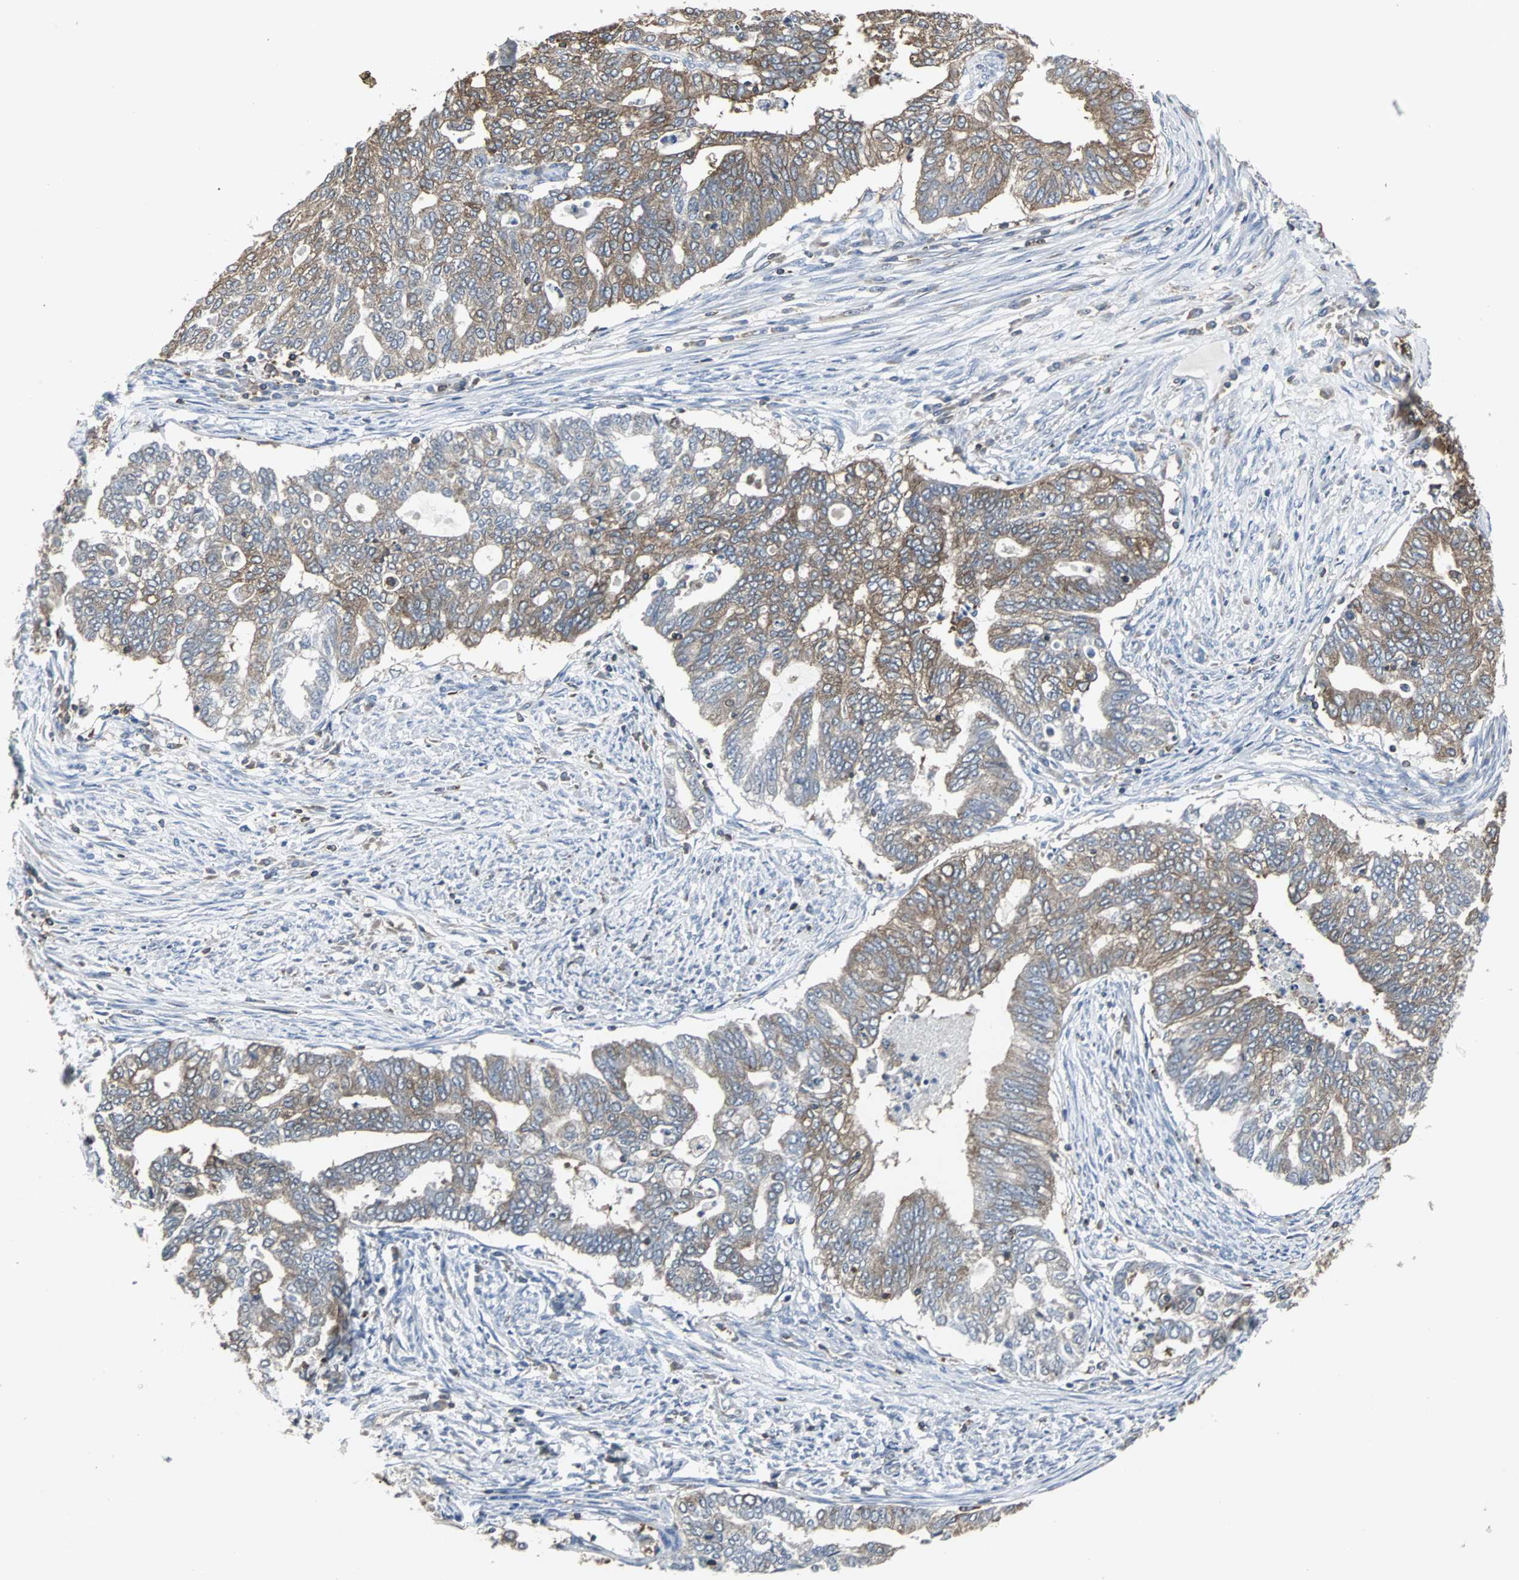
{"staining": {"intensity": "moderate", "quantity": ">75%", "location": "cytoplasmic/membranous"}, "tissue": "endometrial cancer", "cell_type": "Tumor cells", "image_type": "cancer", "snomed": [{"axis": "morphology", "description": "Adenocarcinoma, NOS"}, {"axis": "topography", "description": "Endometrium"}], "caption": "The photomicrograph displays staining of adenocarcinoma (endometrial), revealing moderate cytoplasmic/membranous protein staining (brown color) within tumor cells. The staining was performed using DAB to visualize the protein expression in brown, while the nuclei were stained in blue with hematoxylin (Magnification: 20x).", "gene": "LRRFIP1", "patient": {"sex": "female", "age": 79}}